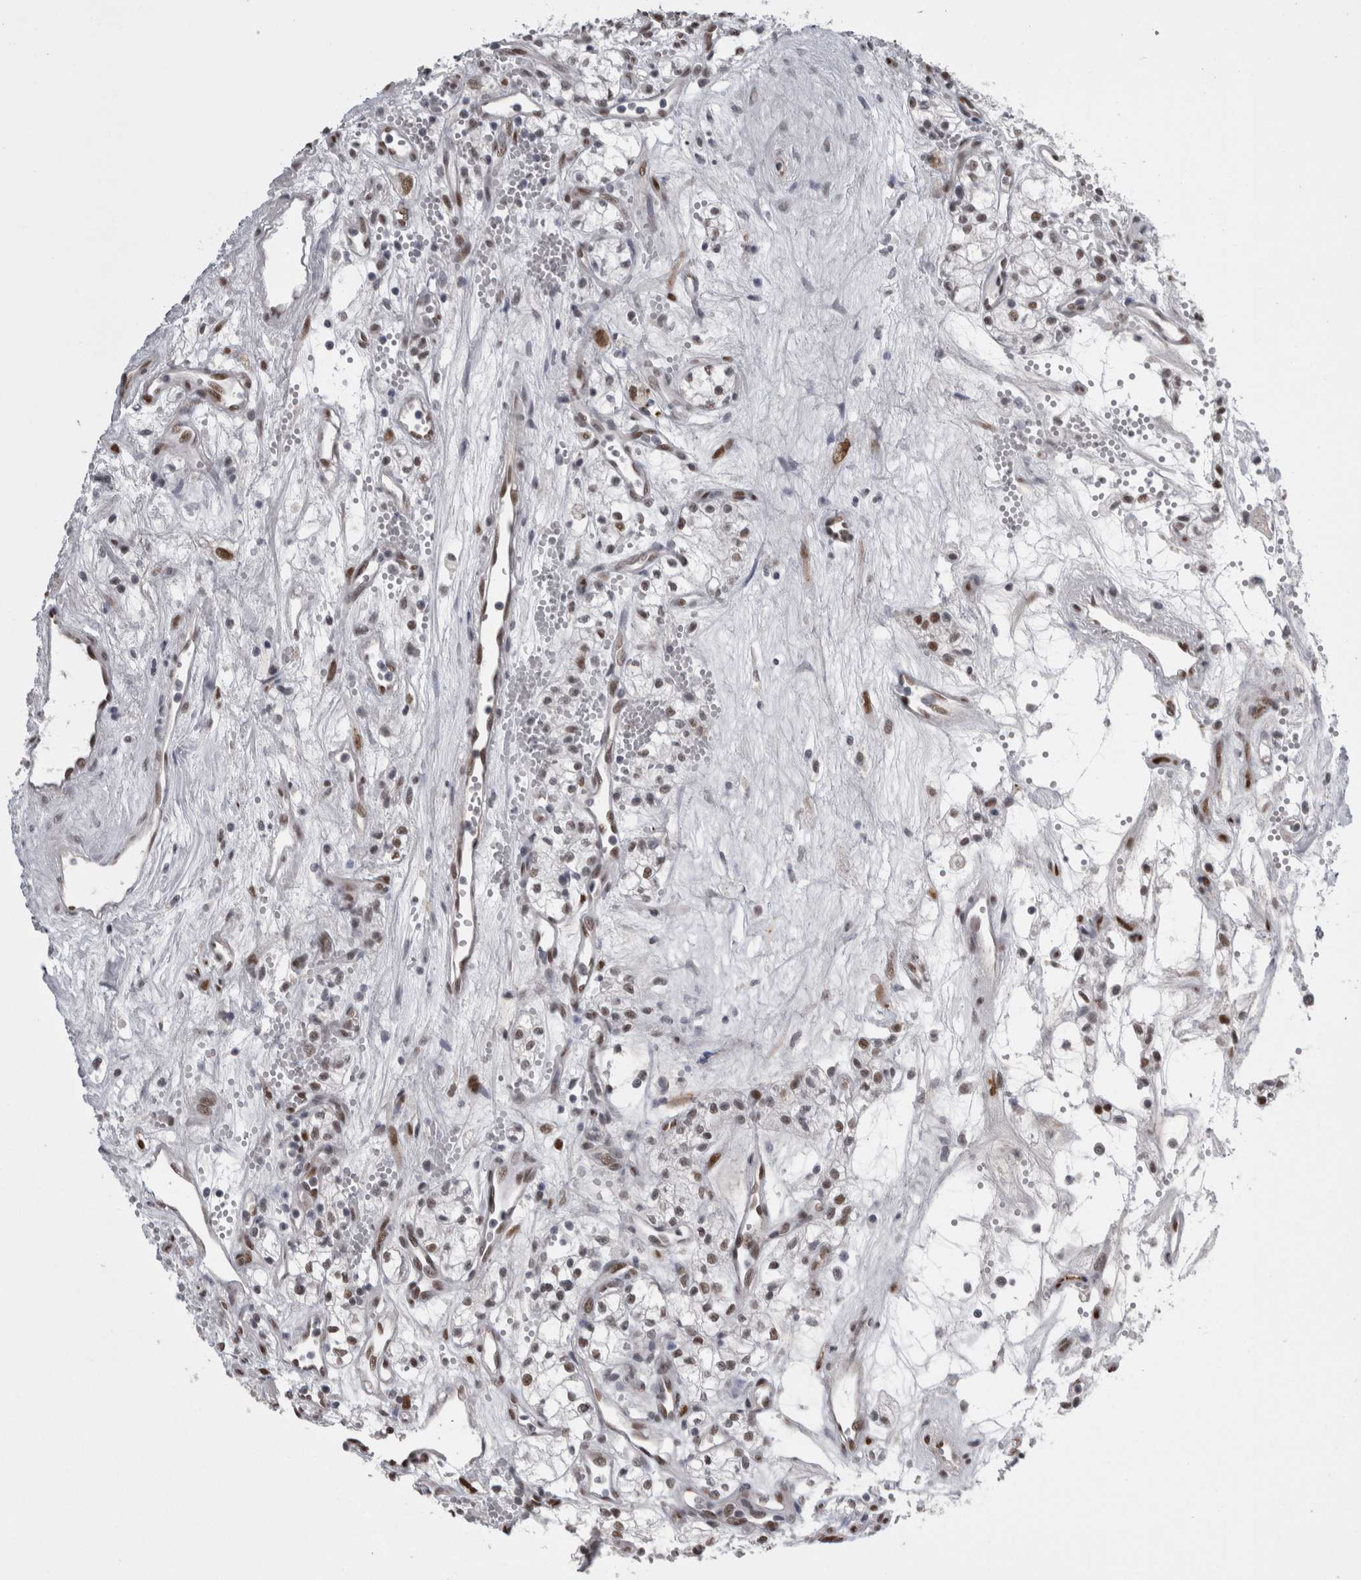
{"staining": {"intensity": "weak", "quantity": ">75%", "location": "nuclear"}, "tissue": "renal cancer", "cell_type": "Tumor cells", "image_type": "cancer", "snomed": [{"axis": "morphology", "description": "Adenocarcinoma, NOS"}, {"axis": "topography", "description": "Kidney"}], "caption": "Immunohistochemistry (IHC) photomicrograph of renal cancer (adenocarcinoma) stained for a protein (brown), which demonstrates low levels of weak nuclear expression in approximately >75% of tumor cells.", "gene": "C1orf54", "patient": {"sex": "male", "age": 59}}